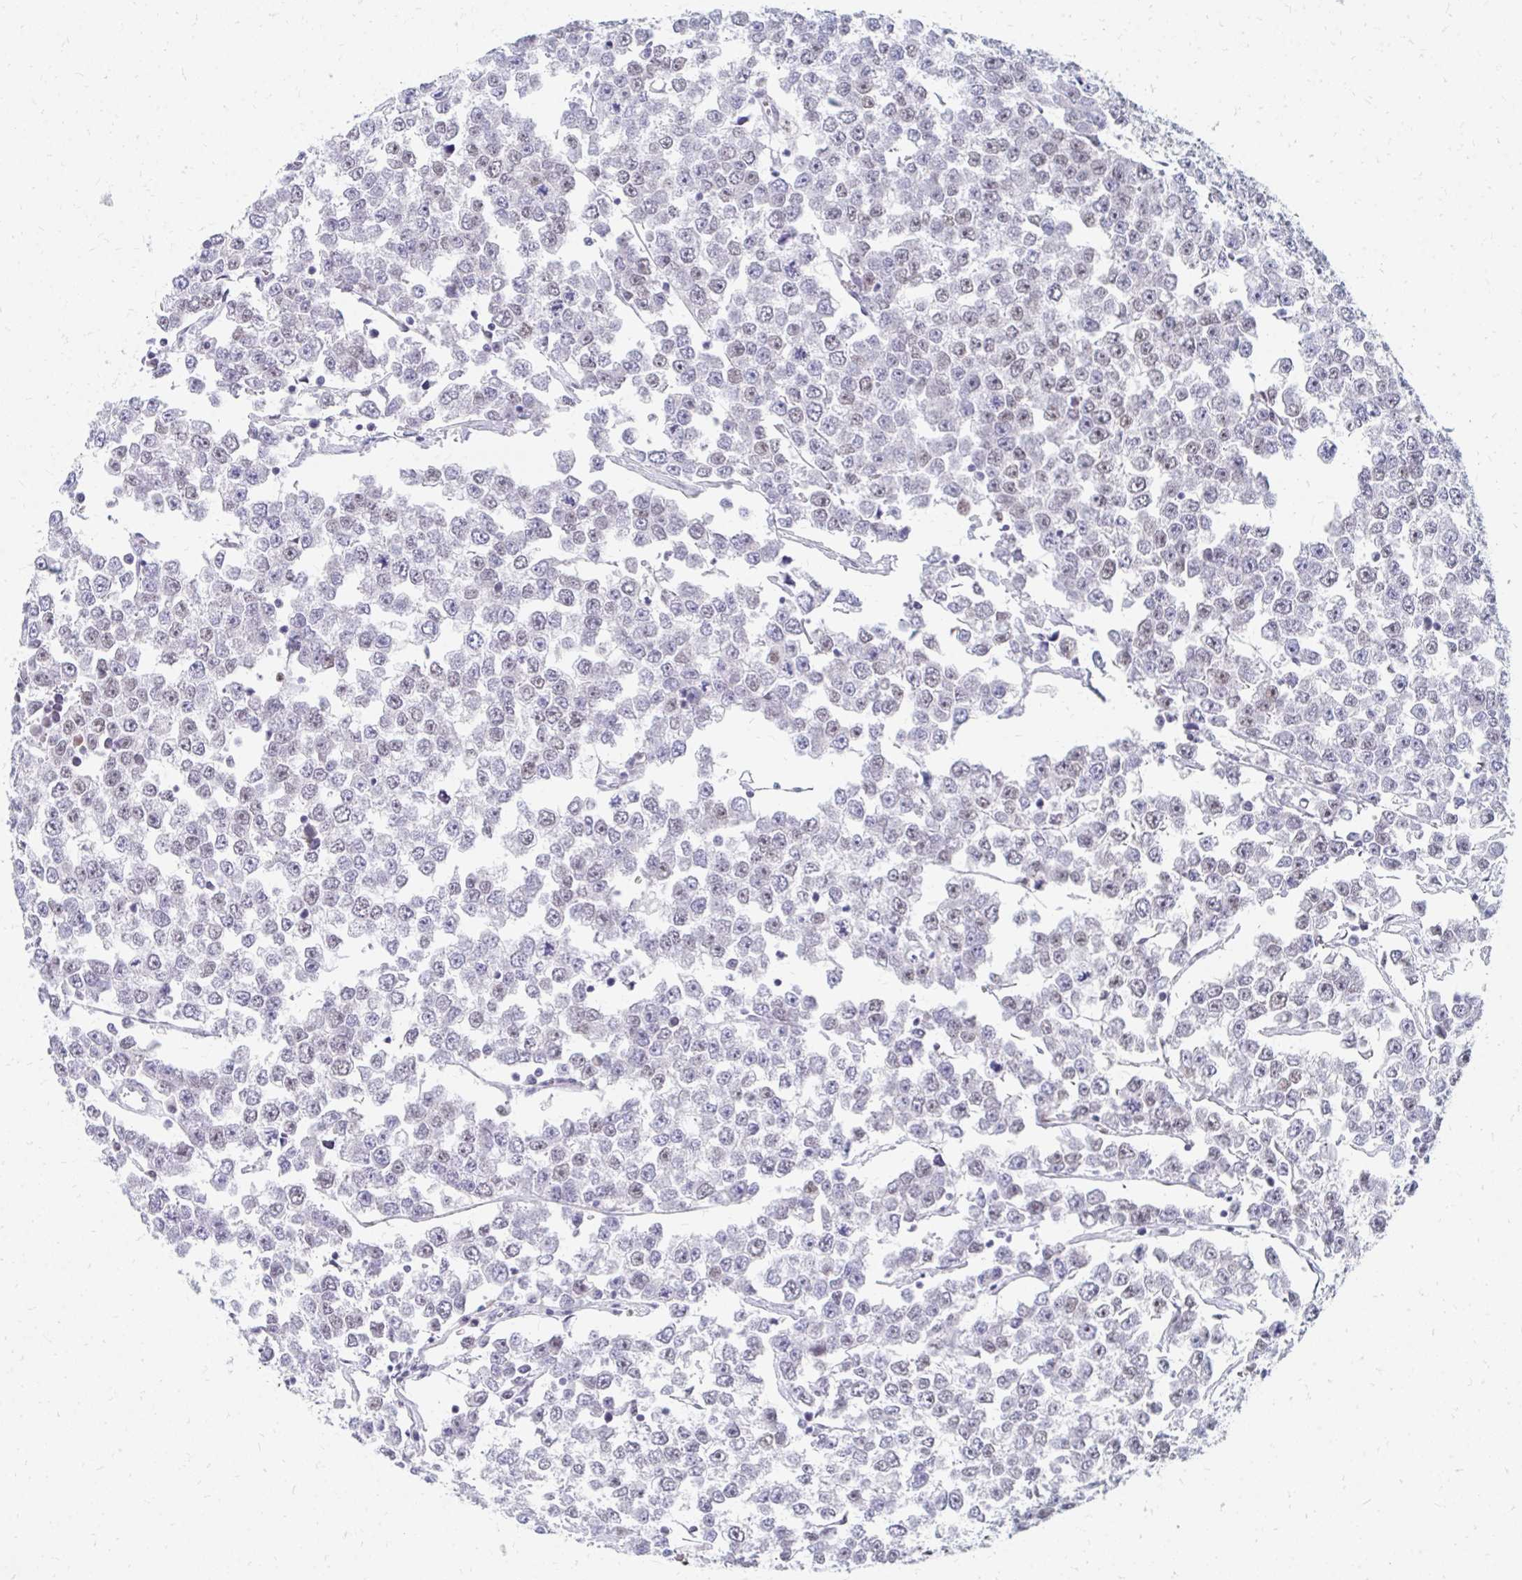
{"staining": {"intensity": "weak", "quantity": "25%-75%", "location": "nuclear"}, "tissue": "testis cancer", "cell_type": "Tumor cells", "image_type": "cancer", "snomed": [{"axis": "morphology", "description": "Seminoma, NOS"}, {"axis": "morphology", "description": "Carcinoma, Embryonal, NOS"}, {"axis": "topography", "description": "Testis"}], "caption": "IHC photomicrograph of neoplastic tissue: testis cancer (embryonal carcinoma) stained using IHC demonstrates low levels of weak protein expression localized specifically in the nuclear of tumor cells, appearing as a nuclear brown color.", "gene": "PLK3", "patient": {"sex": "male", "age": 52}}